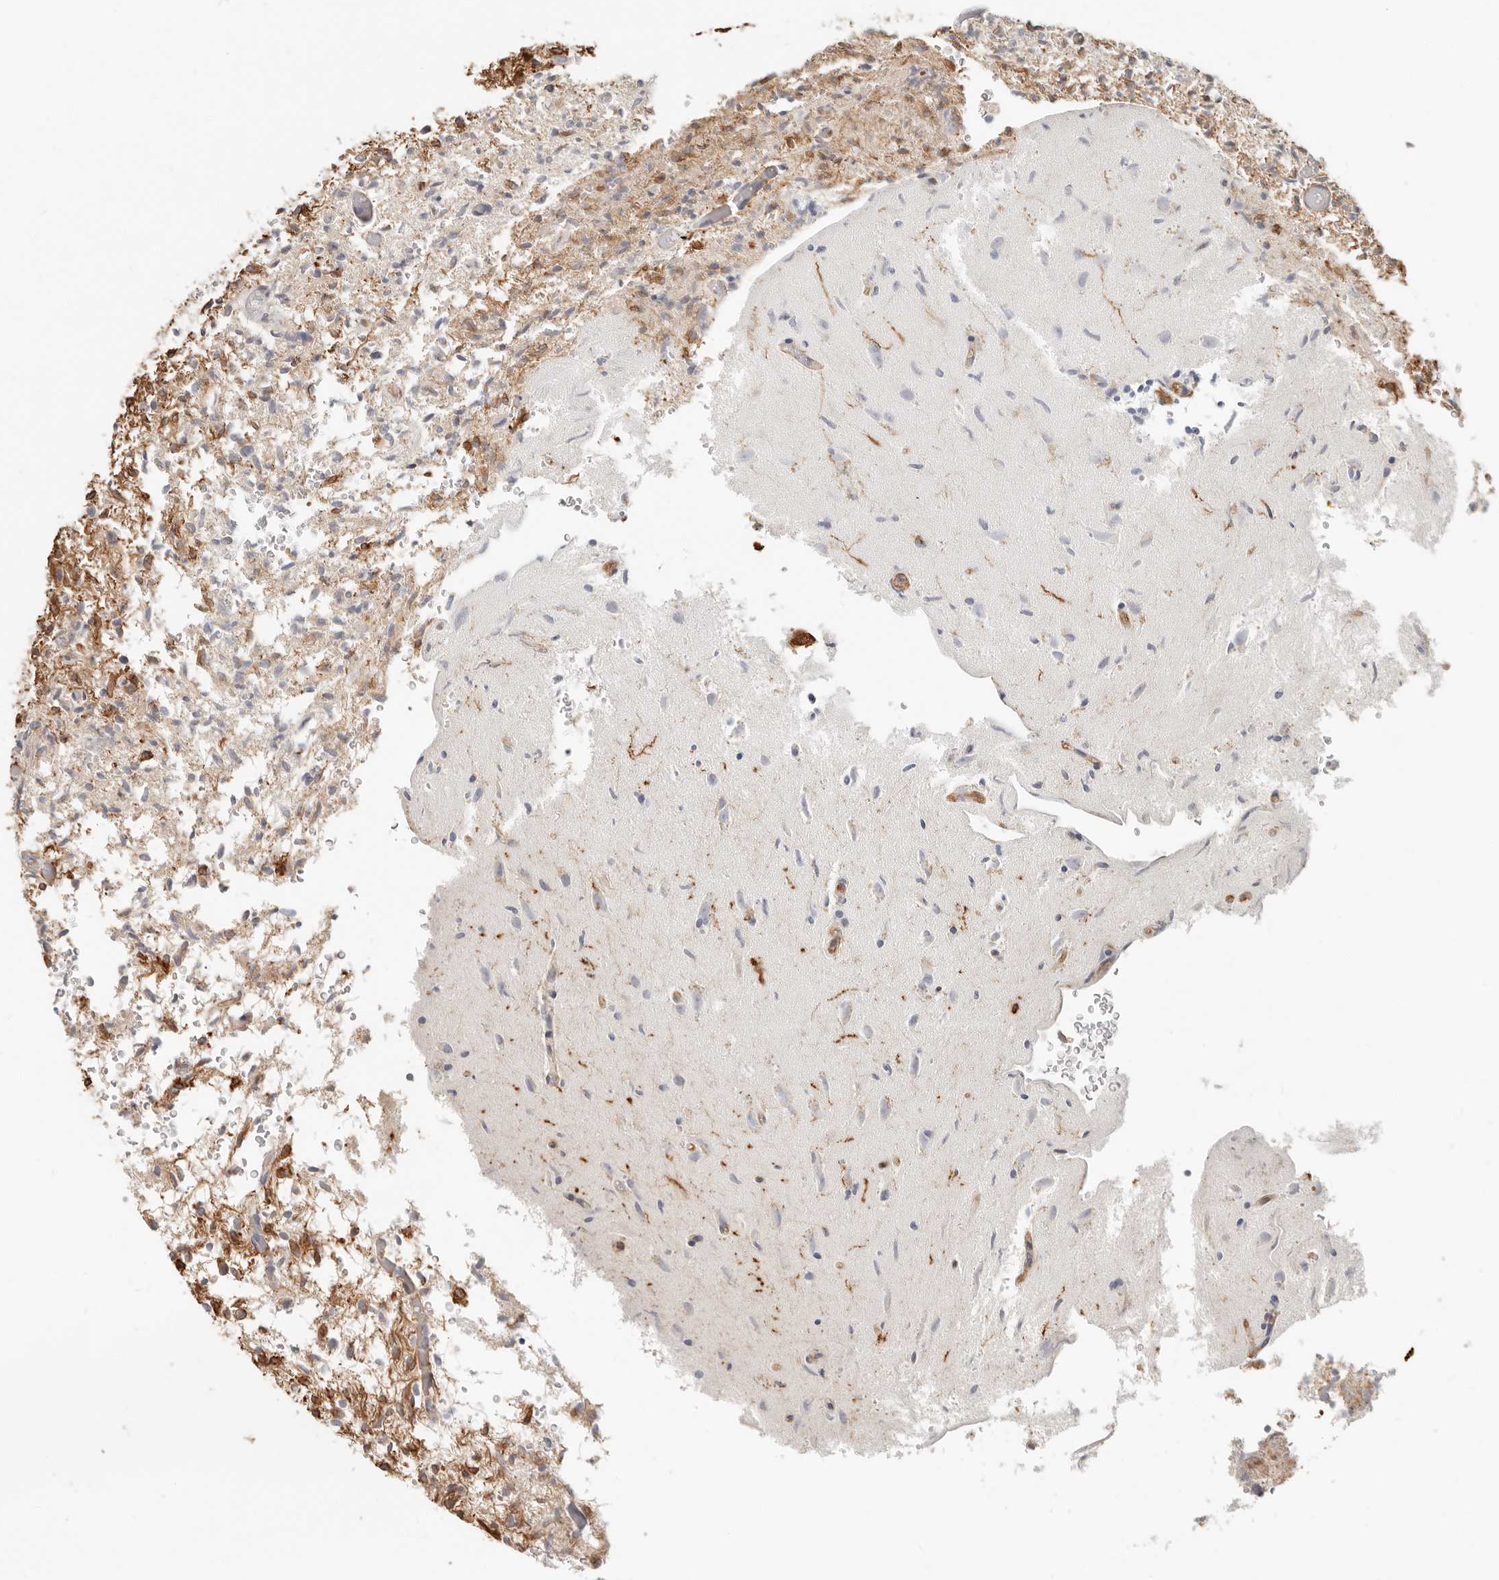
{"staining": {"intensity": "moderate", "quantity": "25%-75%", "location": "cytoplasmic/membranous"}, "tissue": "glioma", "cell_type": "Tumor cells", "image_type": "cancer", "snomed": [{"axis": "morphology", "description": "Glioma, malignant, High grade"}, {"axis": "topography", "description": "Brain"}], "caption": "Immunohistochemical staining of human malignant glioma (high-grade) reveals medium levels of moderate cytoplasmic/membranous protein positivity in about 25%-75% of tumor cells. (Stains: DAB in brown, nuclei in blue, Microscopy: brightfield microscopy at high magnification).", "gene": "SPRING1", "patient": {"sex": "female", "age": 57}}